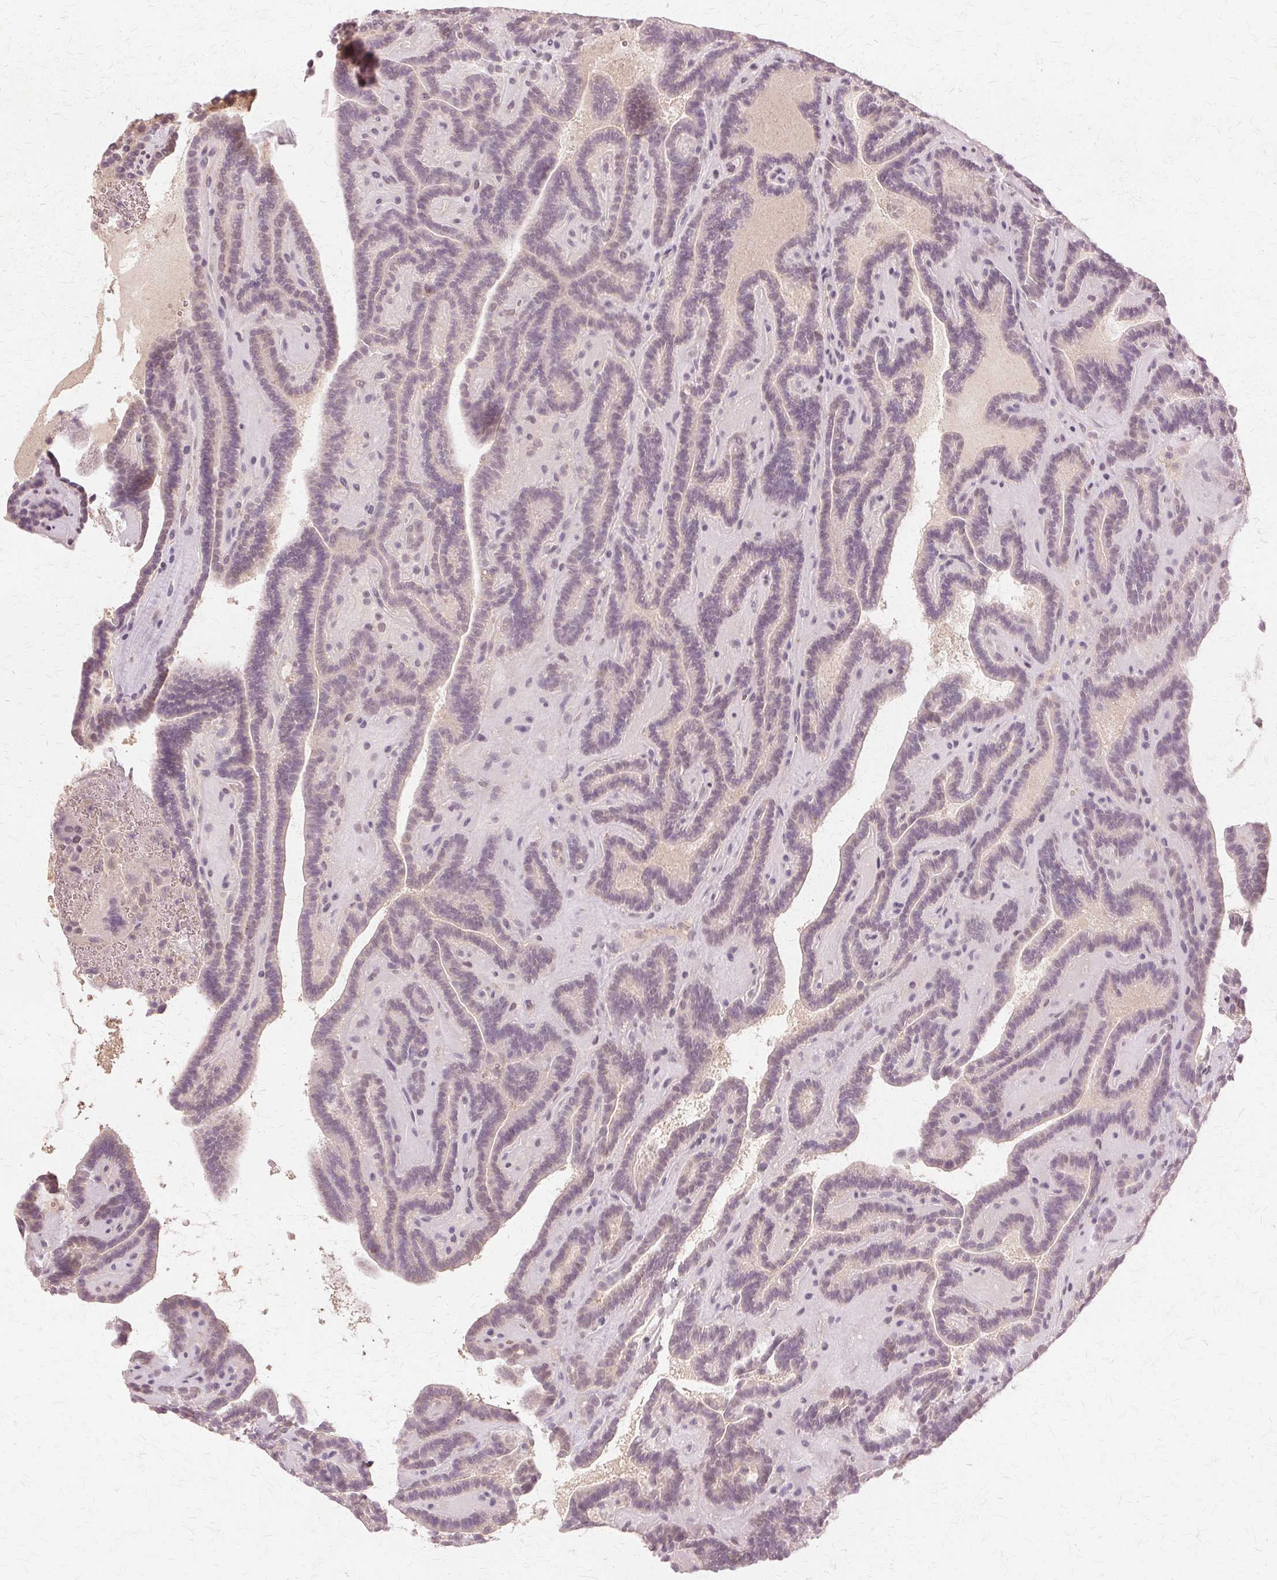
{"staining": {"intensity": "negative", "quantity": "none", "location": "none"}, "tissue": "thyroid cancer", "cell_type": "Tumor cells", "image_type": "cancer", "snomed": [{"axis": "morphology", "description": "Papillary adenocarcinoma, NOS"}, {"axis": "topography", "description": "Thyroid gland"}], "caption": "DAB immunohistochemical staining of human thyroid cancer (papillary adenocarcinoma) displays no significant positivity in tumor cells.", "gene": "PRMT5", "patient": {"sex": "female", "age": 21}}